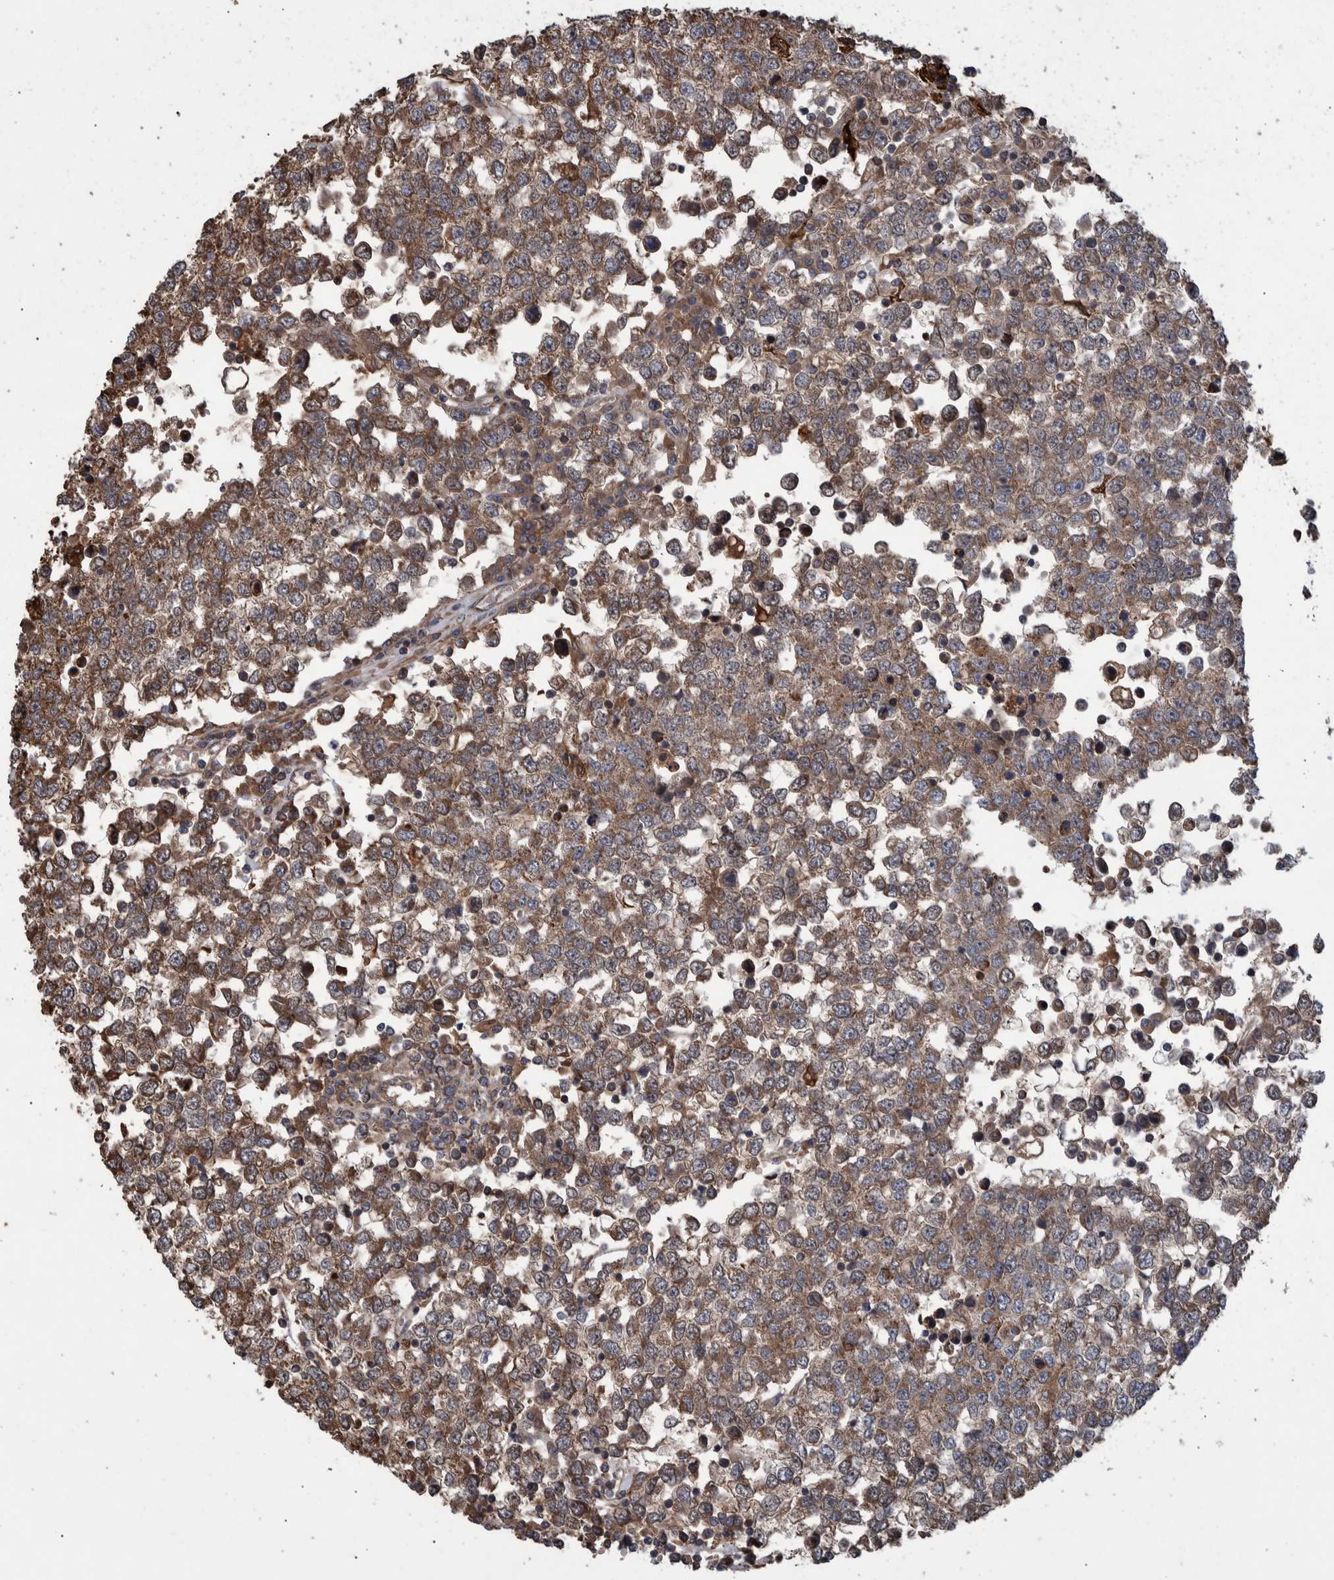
{"staining": {"intensity": "moderate", "quantity": ">75%", "location": "cytoplasmic/membranous"}, "tissue": "testis cancer", "cell_type": "Tumor cells", "image_type": "cancer", "snomed": [{"axis": "morphology", "description": "Seminoma, NOS"}, {"axis": "topography", "description": "Testis"}], "caption": "Human testis cancer (seminoma) stained with a brown dye reveals moderate cytoplasmic/membranous positive expression in about >75% of tumor cells.", "gene": "B3GNTL1", "patient": {"sex": "male", "age": 65}}